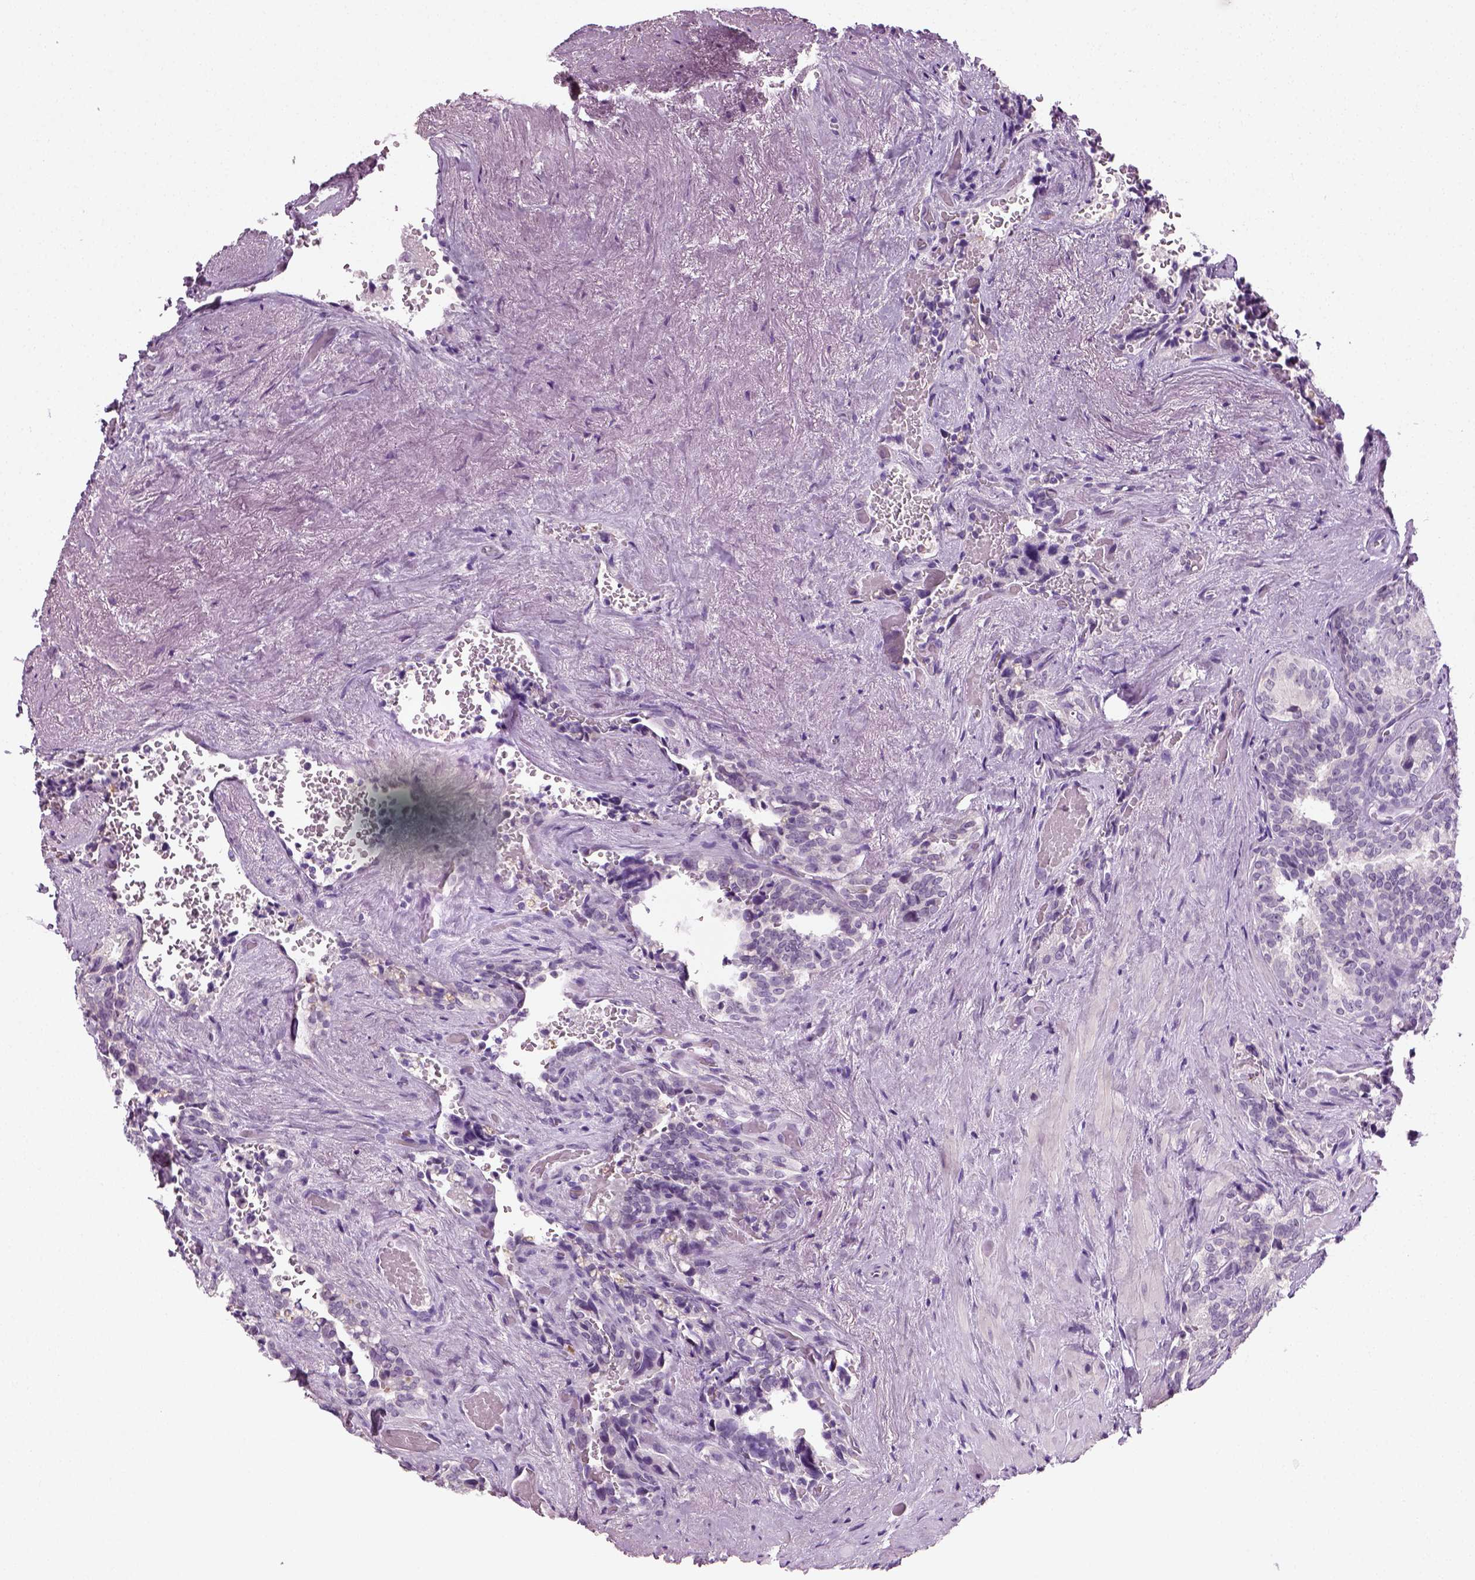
{"staining": {"intensity": "negative", "quantity": "none", "location": "none"}, "tissue": "seminal vesicle", "cell_type": "Glandular cells", "image_type": "normal", "snomed": [{"axis": "morphology", "description": "Normal tissue, NOS"}, {"axis": "topography", "description": "Seminal veicle"}], "caption": "Seminal vesicle was stained to show a protein in brown. There is no significant expression in glandular cells. (DAB (3,3'-diaminobenzidine) immunohistochemistry (IHC) with hematoxylin counter stain).", "gene": "SPATA31E1", "patient": {"sex": "male", "age": 69}}